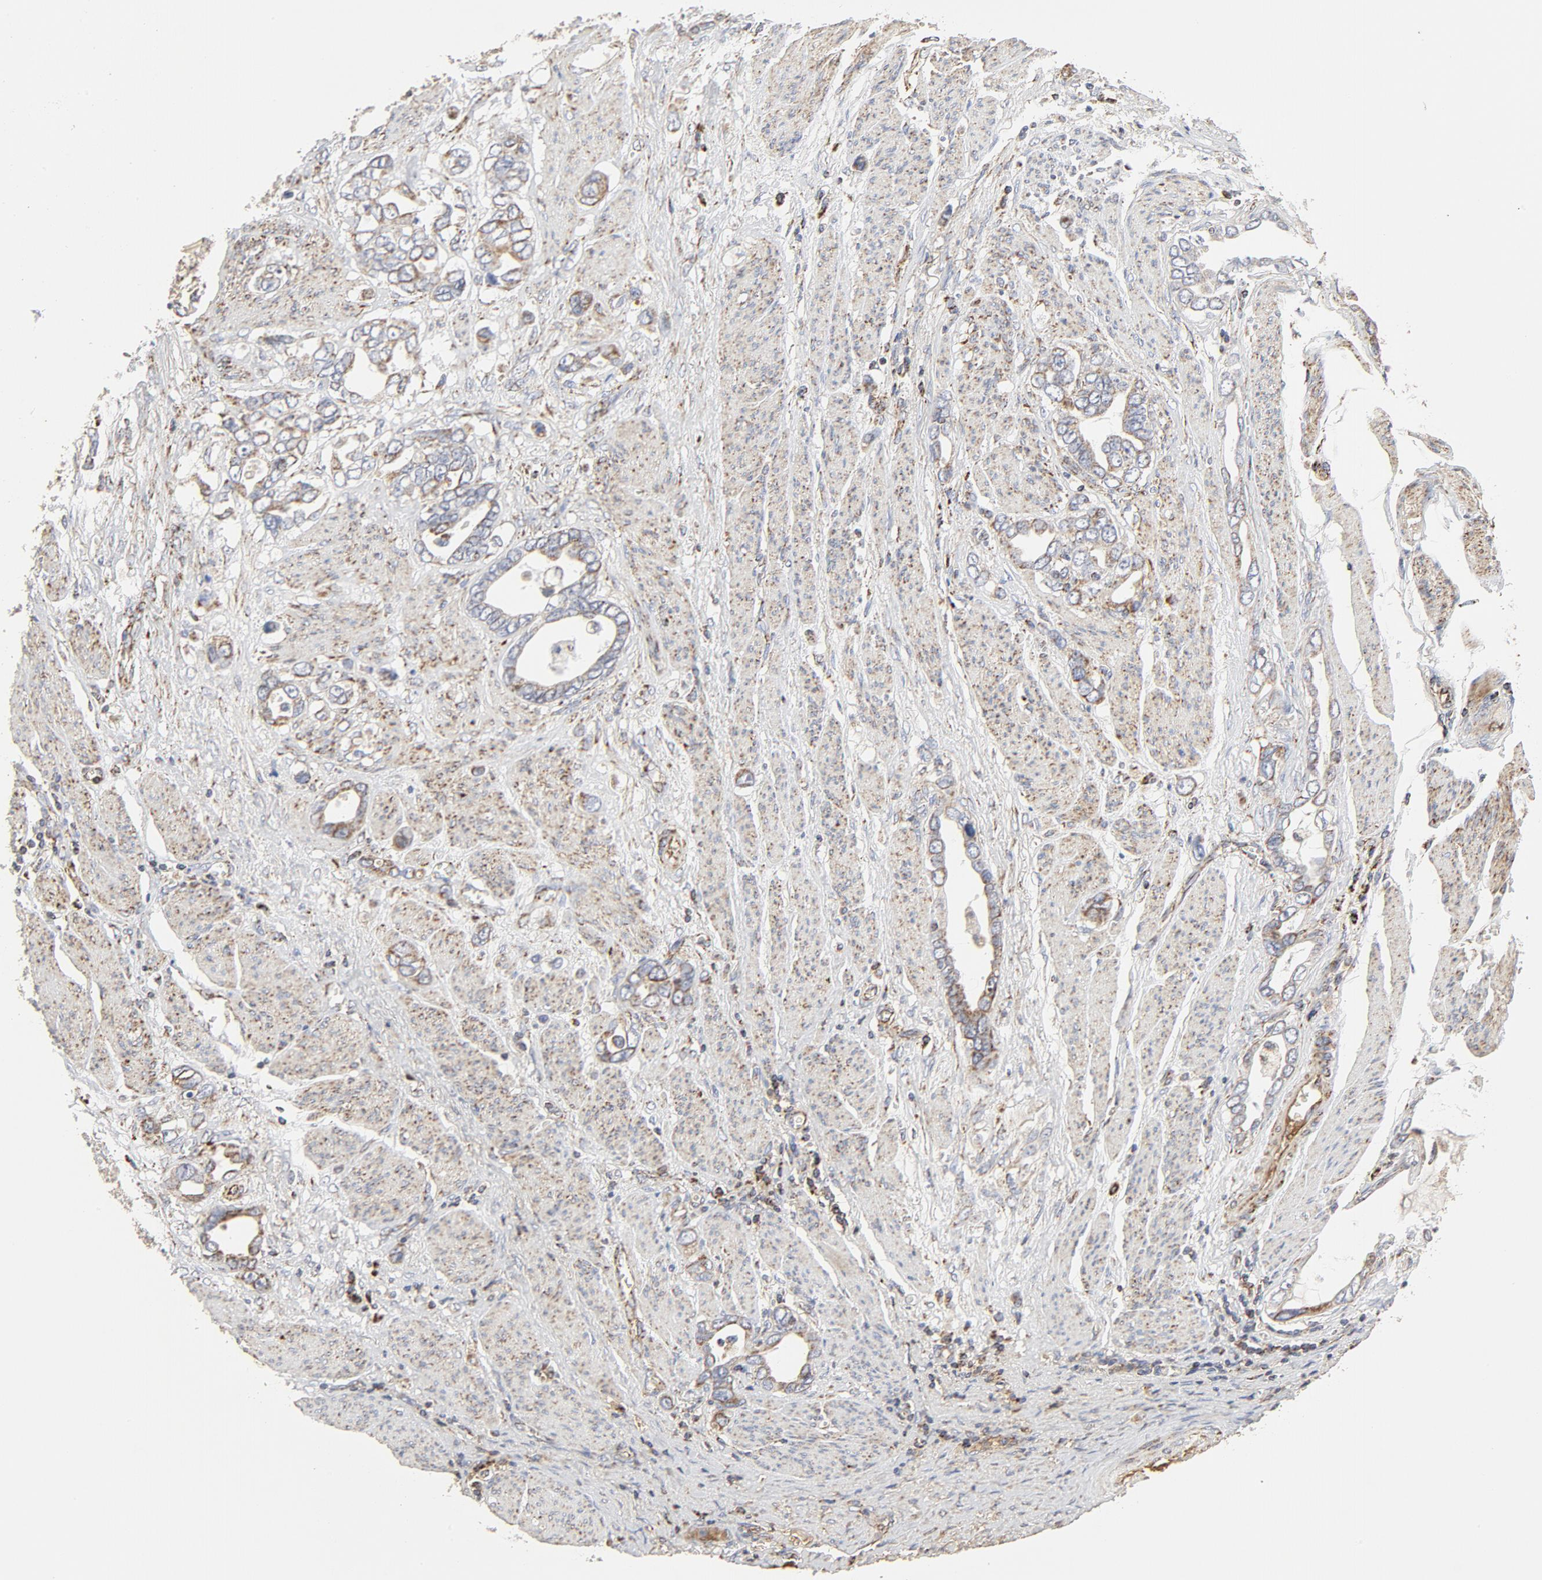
{"staining": {"intensity": "weak", "quantity": ">75%", "location": "cytoplasmic/membranous"}, "tissue": "stomach cancer", "cell_type": "Tumor cells", "image_type": "cancer", "snomed": [{"axis": "morphology", "description": "Adenocarcinoma, NOS"}, {"axis": "topography", "description": "Stomach"}], "caption": "This photomicrograph reveals IHC staining of human adenocarcinoma (stomach), with low weak cytoplasmic/membranous expression in about >75% of tumor cells.", "gene": "PCNX4", "patient": {"sex": "male", "age": 78}}